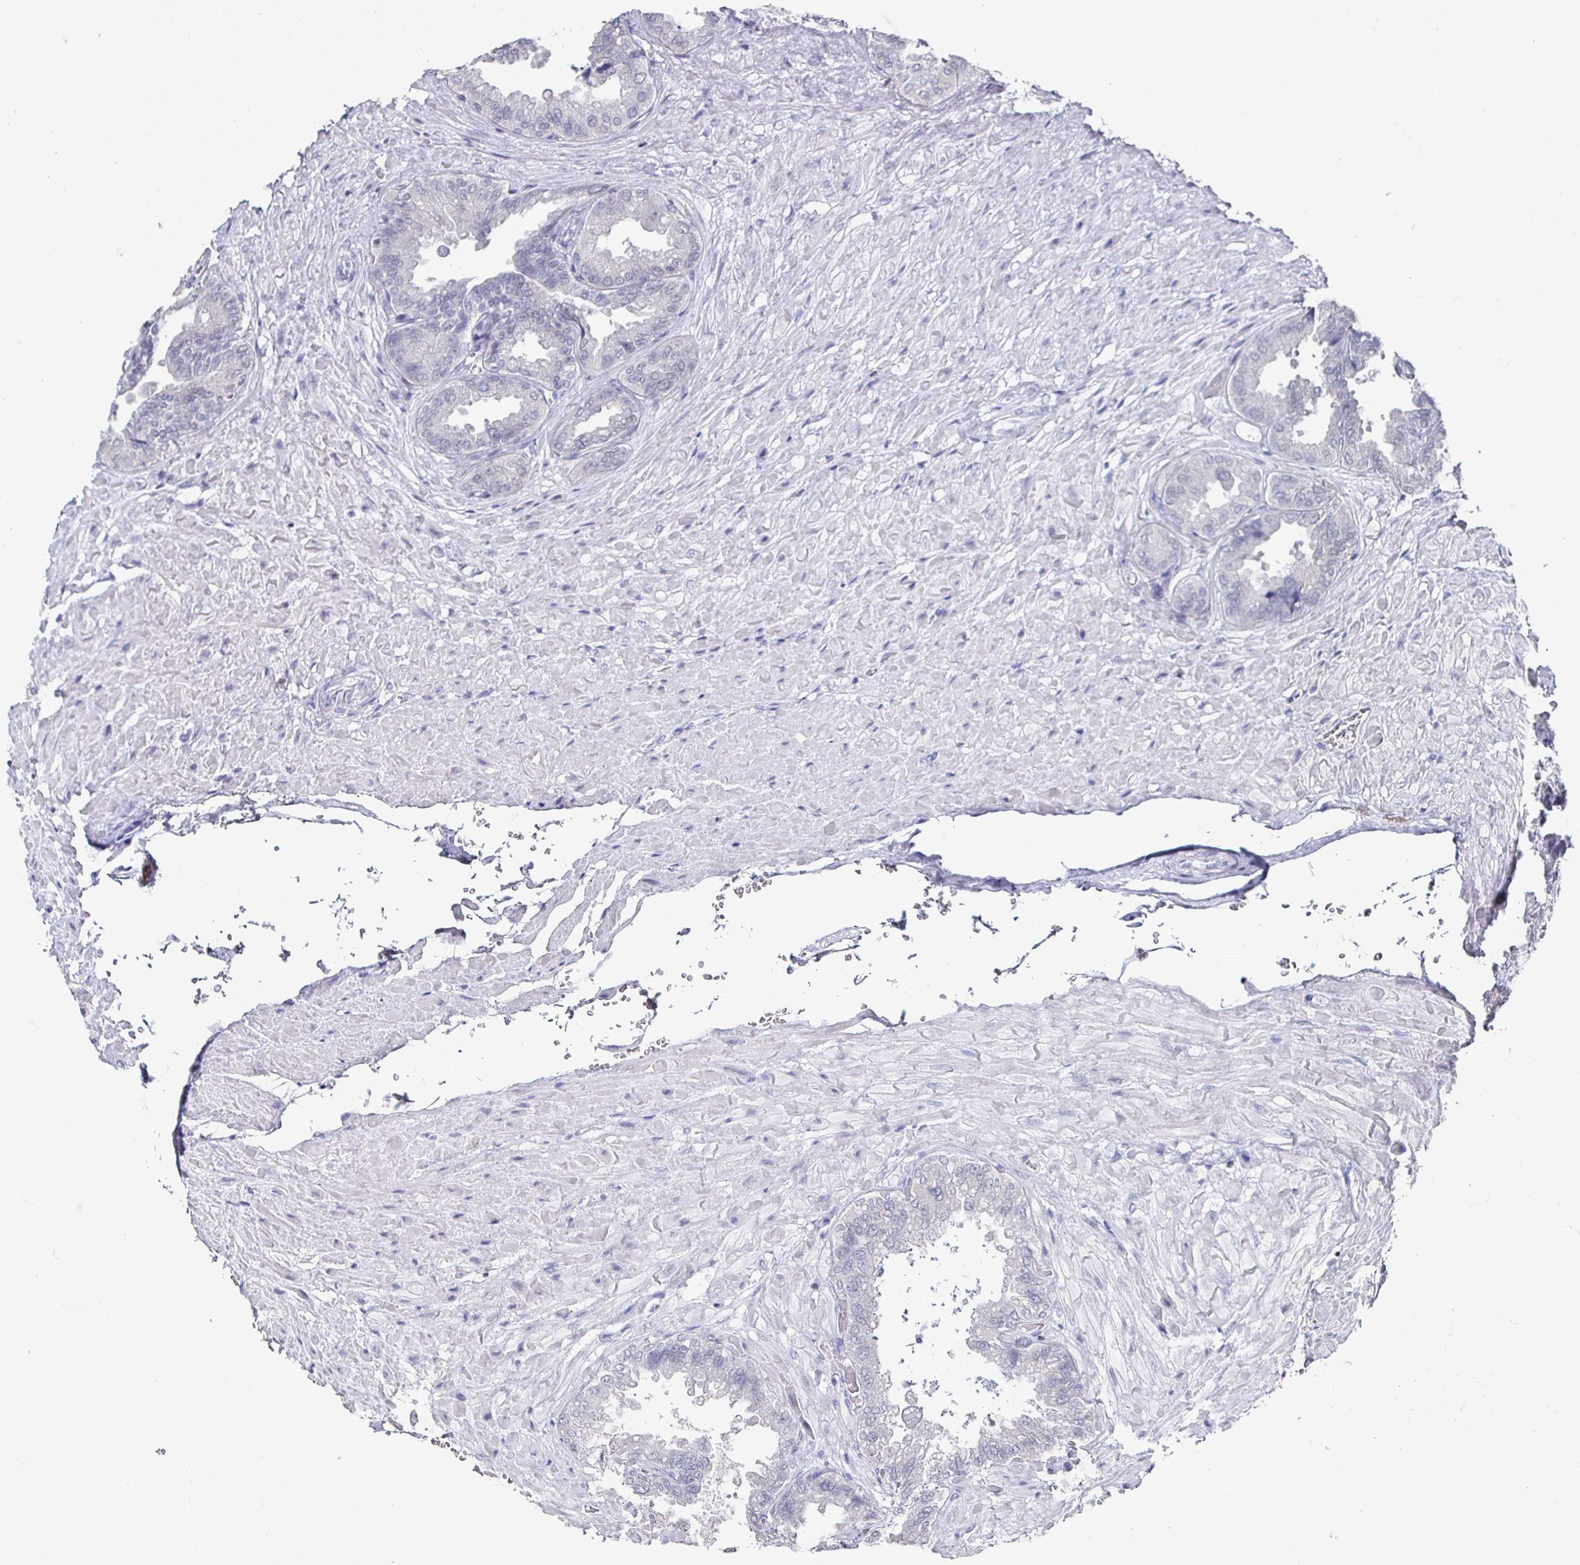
{"staining": {"intensity": "weak", "quantity": "<25%", "location": "nuclear"}, "tissue": "seminal vesicle", "cell_type": "Glandular cells", "image_type": "normal", "snomed": [{"axis": "morphology", "description": "Normal tissue, NOS"}, {"axis": "topography", "description": "Seminal veicle"}], "caption": "The immunohistochemistry micrograph has no significant positivity in glandular cells of seminal vesicle. (Stains: DAB IHC with hematoxylin counter stain, Microscopy: brightfield microscopy at high magnification).", "gene": "RUNX2", "patient": {"sex": "male", "age": 68}}